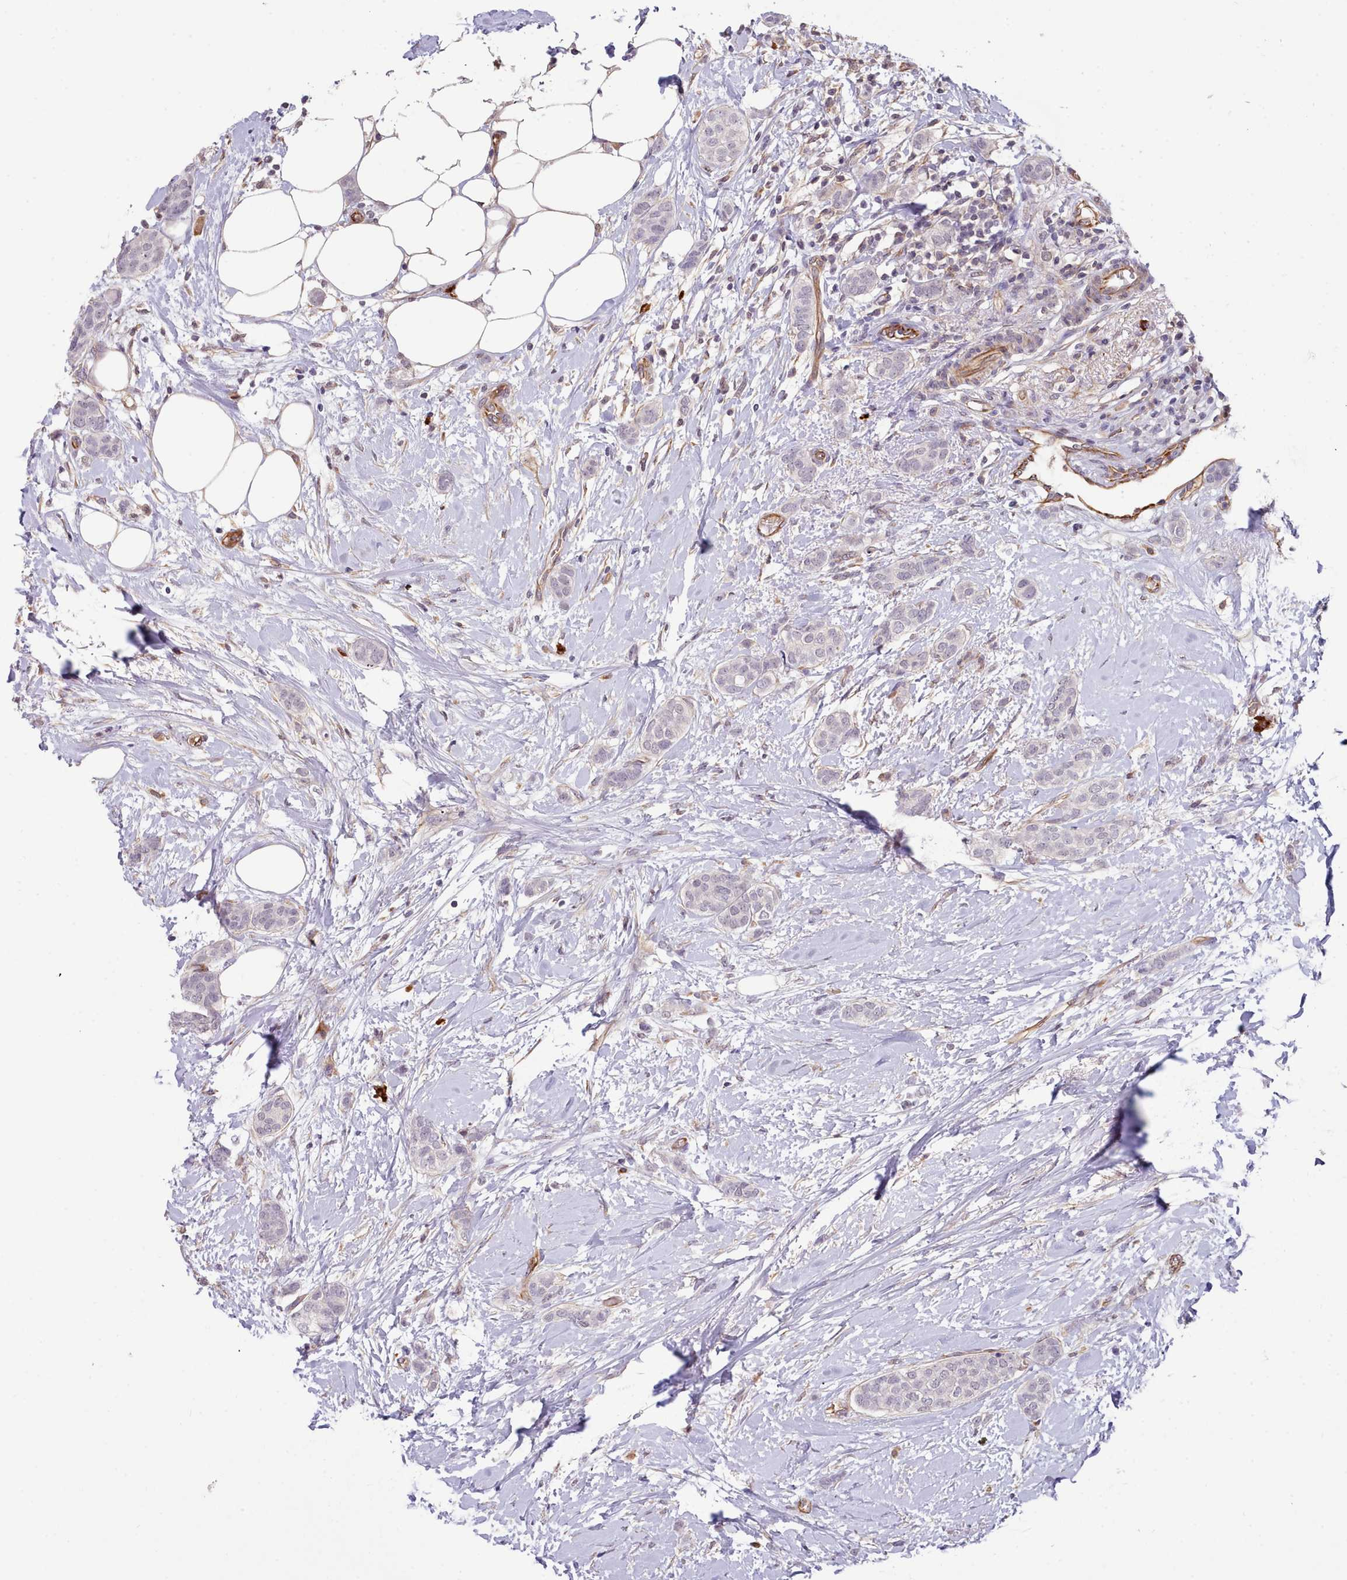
{"staining": {"intensity": "negative", "quantity": "none", "location": "none"}, "tissue": "breast cancer", "cell_type": "Tumor cells", "image_type": "cancer", "snomed": [{"axis": "morphology", "description": "Duct carcinoma"}, {"axis": "topography", "description": "Breast"}], "caption": "Tumor cells are negative for brown protein staining in breast cancer. (IHC, brightfield microscopy, high magnification).", "gene": "ZC3H13", "patient": {"sex": "female", "age": 72}}